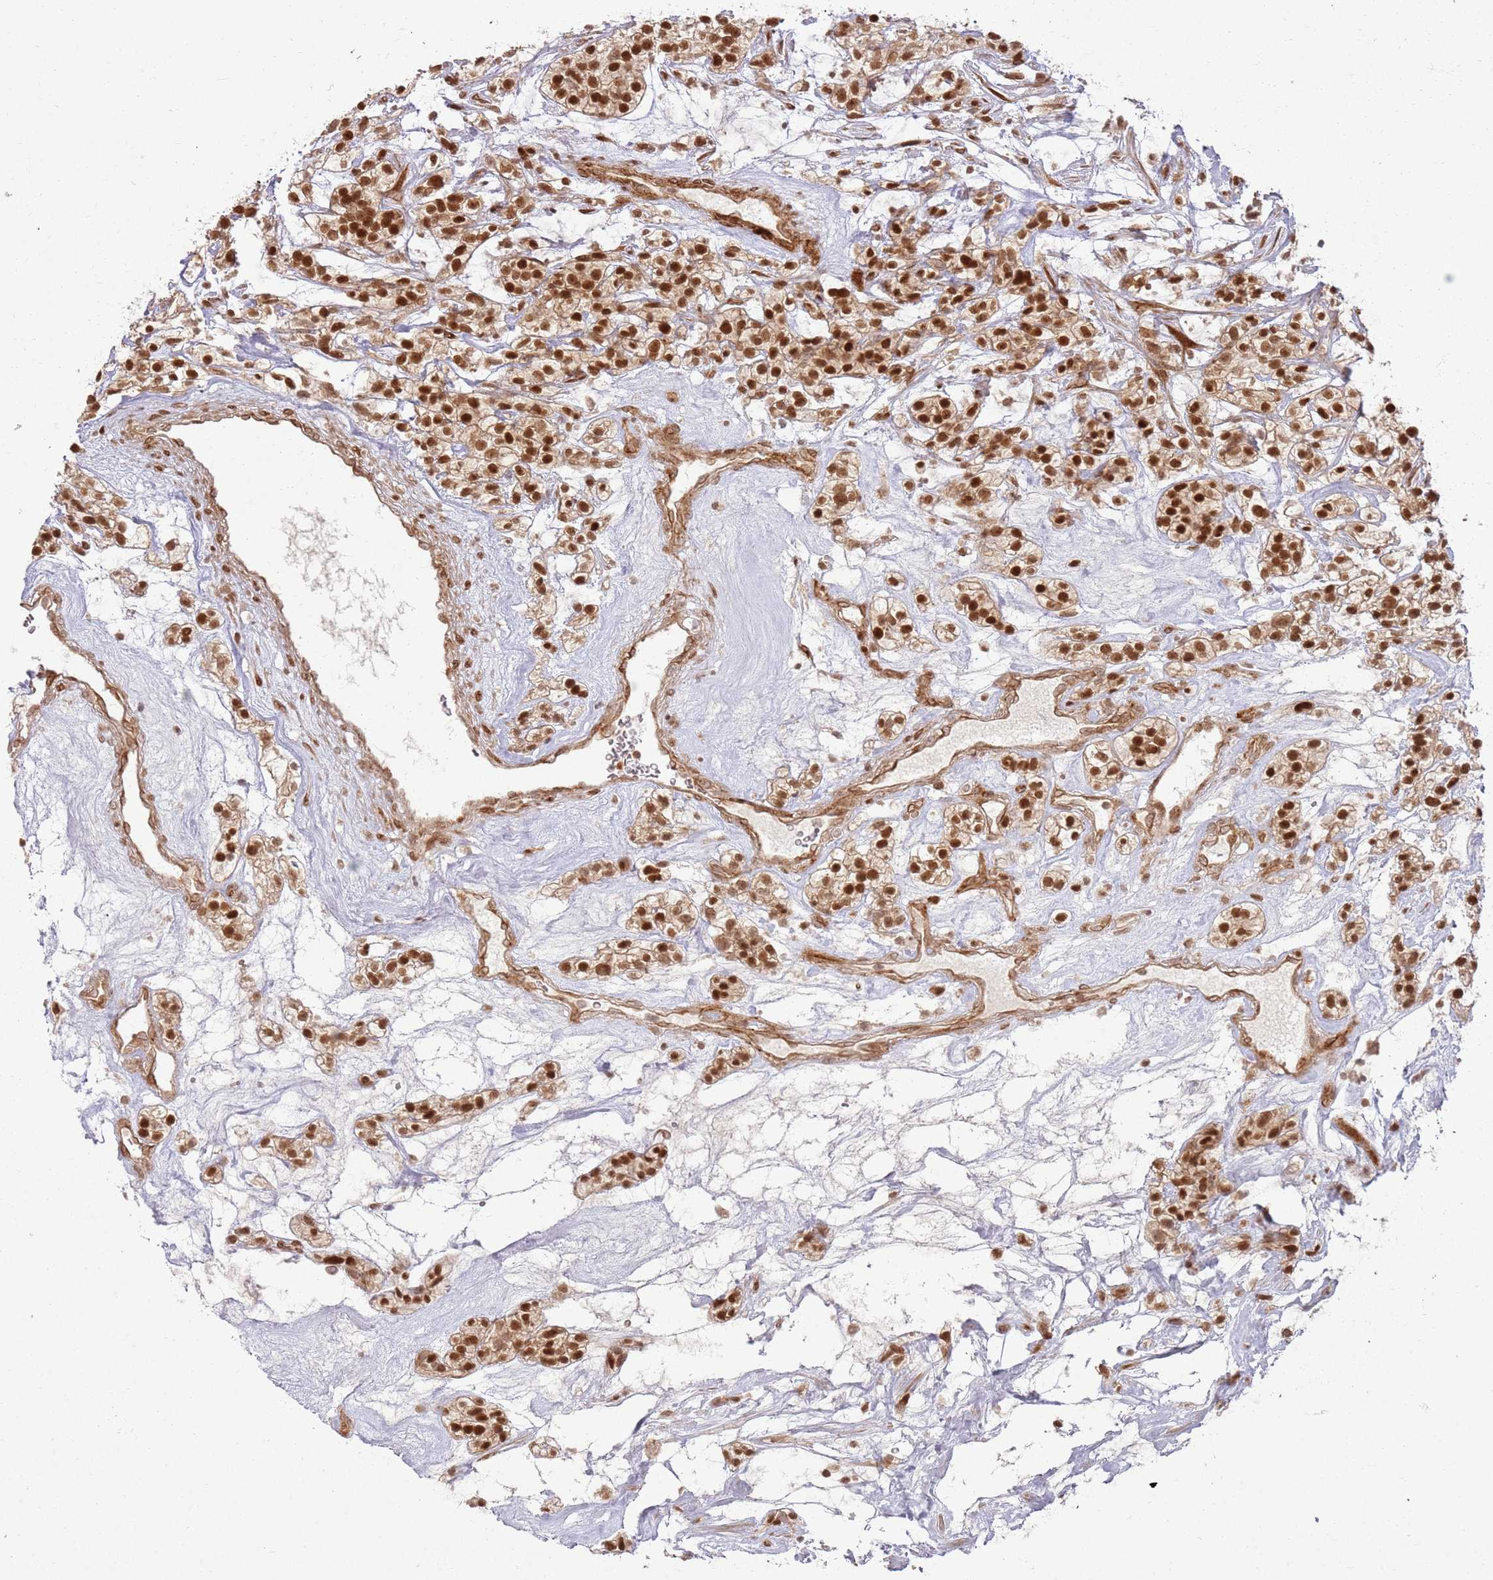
{"staining": {"intensity": "strong", "quantity": ">75%", "location": "cytoplasmic/membranous,nuclear"}, "tissue": "renal cancer", "cell_type": "Tumor cells", "image_type": "cancer", "snomed": [{"axis": "morphology", "description": "Adenocarcinoma, NOS"}, {"axis": "topography", "description": "Kidney"}], "caption": "Renal adenocarcinoma stained for a protein reveals strong cytoplasmic/membranous and nuclear positivity in tumor cells. (brown staining indicates protein expression, while blue staining denotes nuclei).", "gene": "KLHL36", "patient": {"sex": "female", "age": 57}}